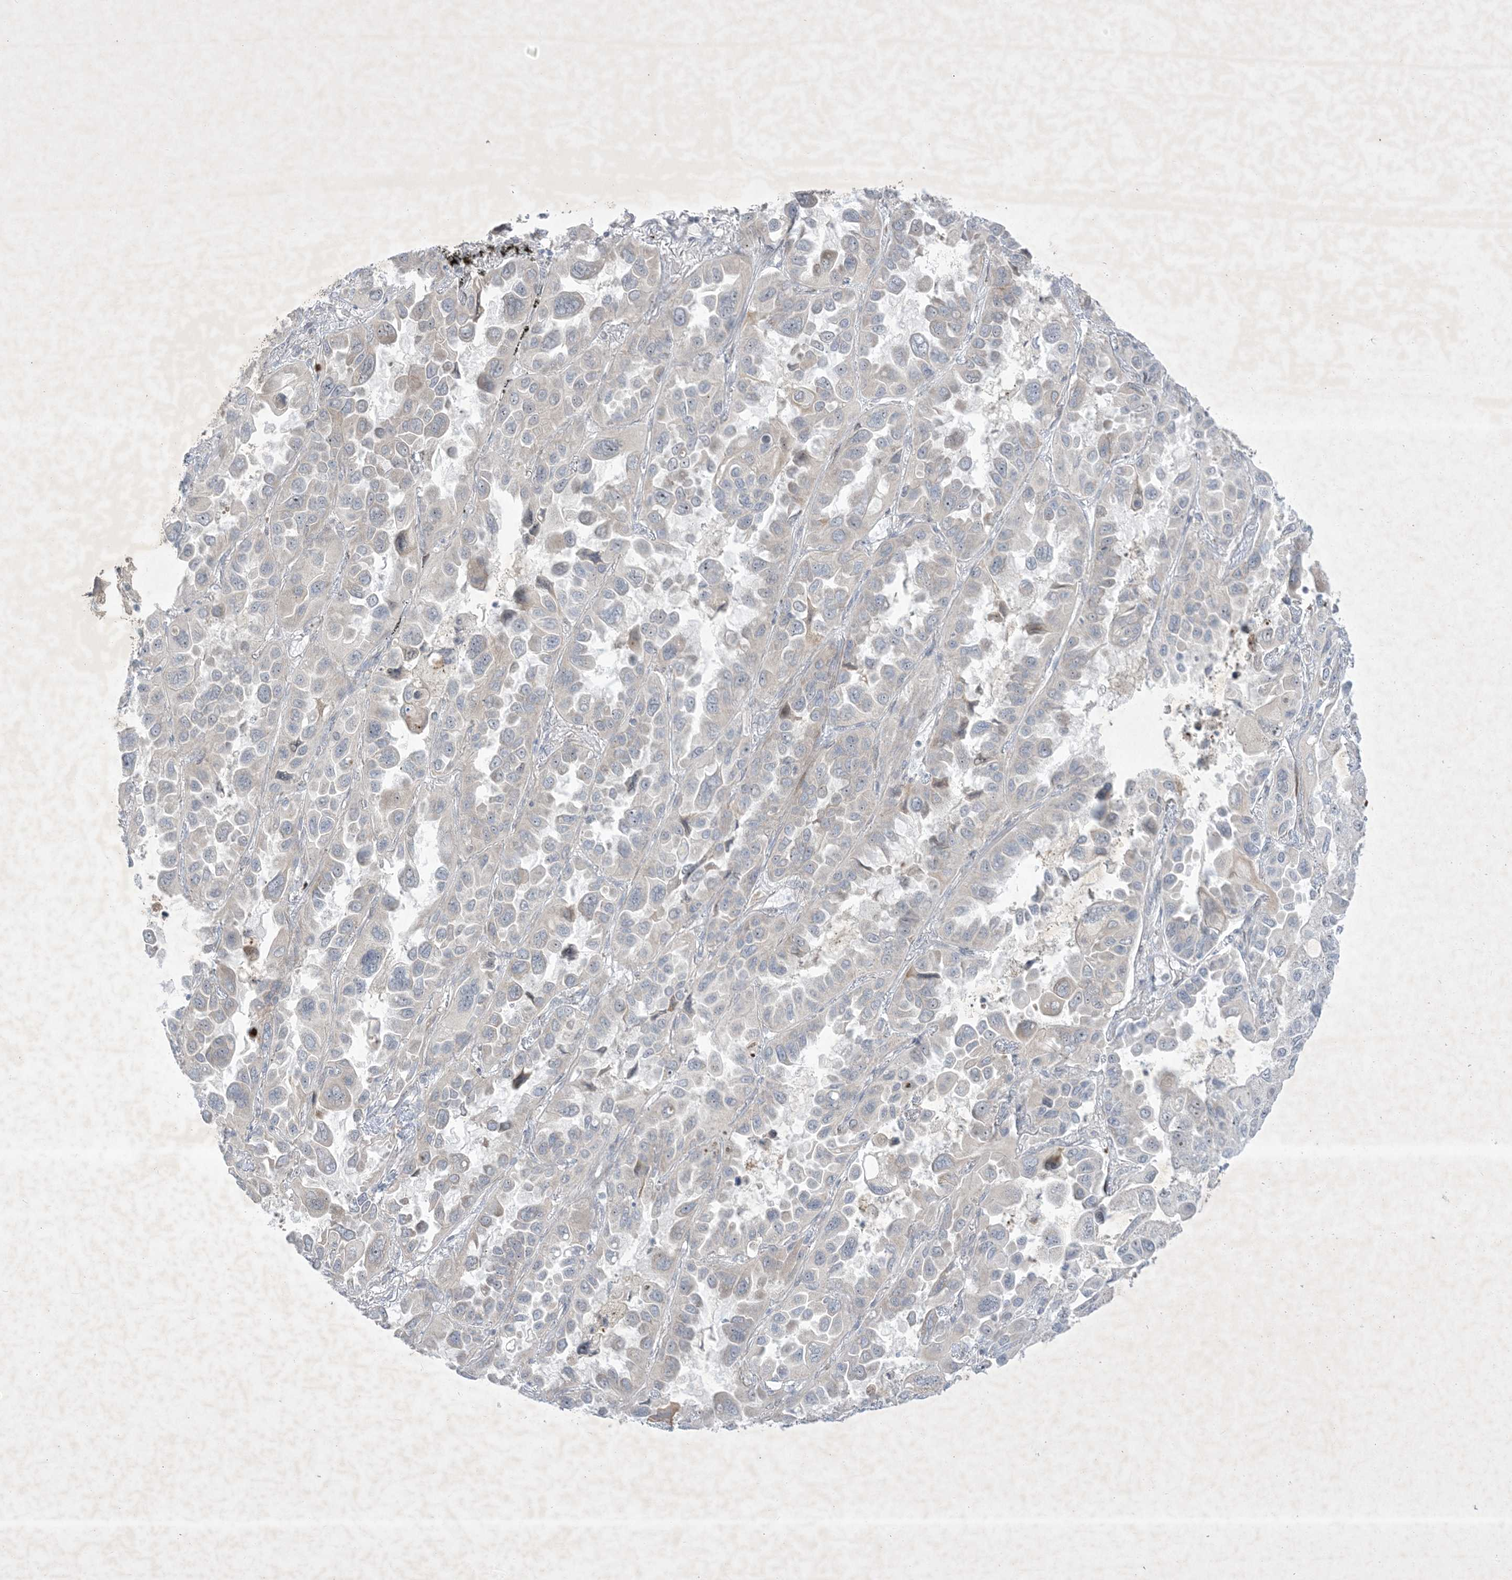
{"staining": {"intensity": "negative", "quantity": "none", "location": "none"}, "tissue": "lung cancer", "cell_type": "Tumor cells", "image_type": "cancer", "snomed": [{"axis": "morphology", "description": "Adenocarcinoma, NOS"}, {"axis": "topography", "description": "Lung"}], "caption": "DAB immunohistochemical staining of lung adenocarcinoma exhibits no significant staining in tumor cells.", "gene": "SOGA3", "patient": {"sex": "male", "age": 64}}